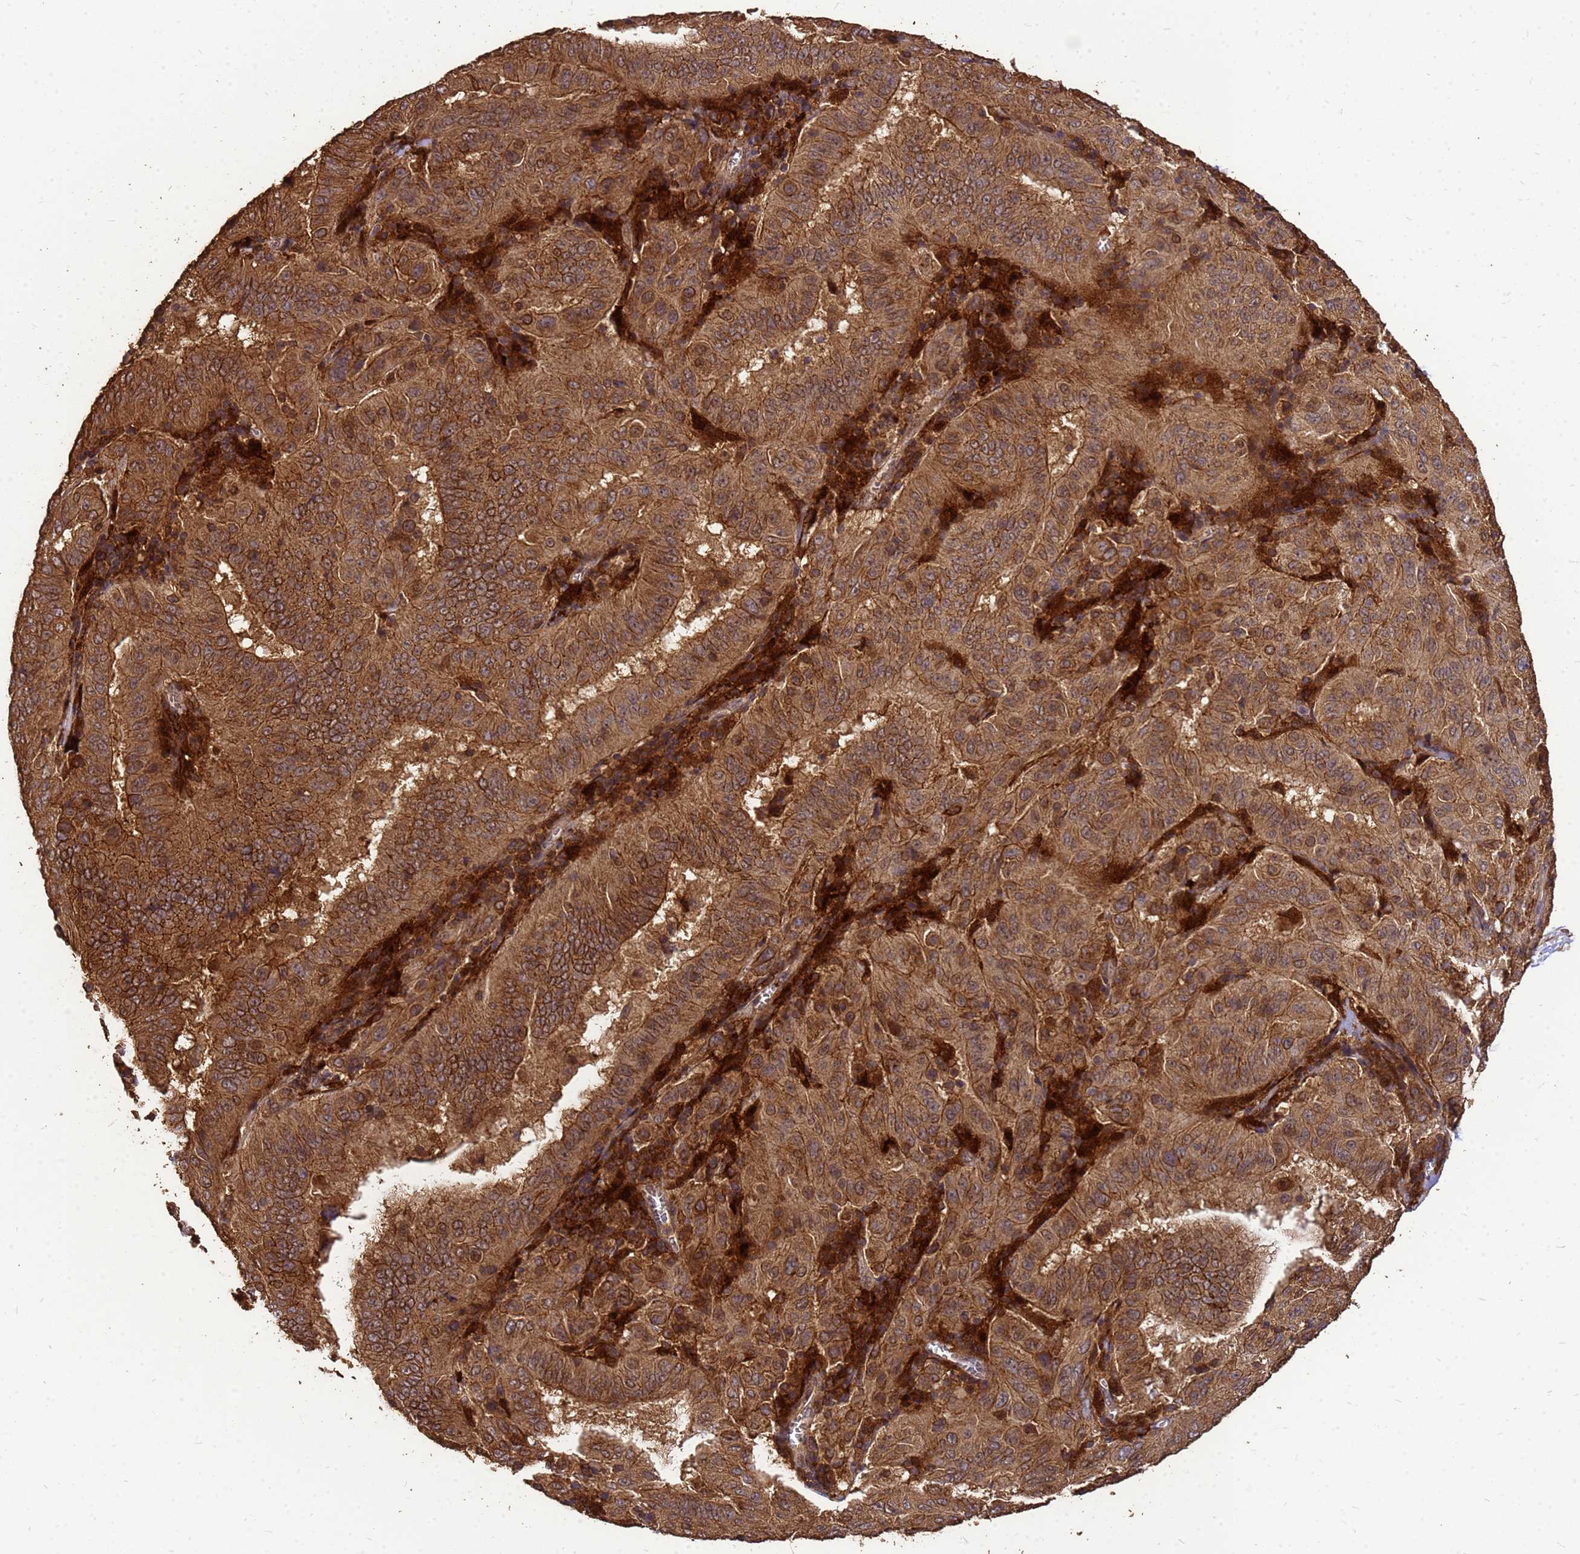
{"staining": {"intensity": "moderate", "quantity": ">75%", "location": "cytoplasmic/membranous"}, "tissue": "pancreatic cancer", "cell_type": "Tumor cells", "image_type": "cancer", "snomed": [{"axis": "morphology", "description": "Adenocarcinoma, NOS"}, {"axis": "topography", "description": "Pancreas"}], "caption": "IHC photomicrograph of neoplastic tissue: human pancreatic cancer stained using IHC reveals medium levels of moderate protein expression localized specifically in the cytoplasmic/membranous of tumor cells, appearing as a cytoplasmic/membranous brown color.", "gene": "ZNF618", "patient": {"sex": "male", "age": 63}}